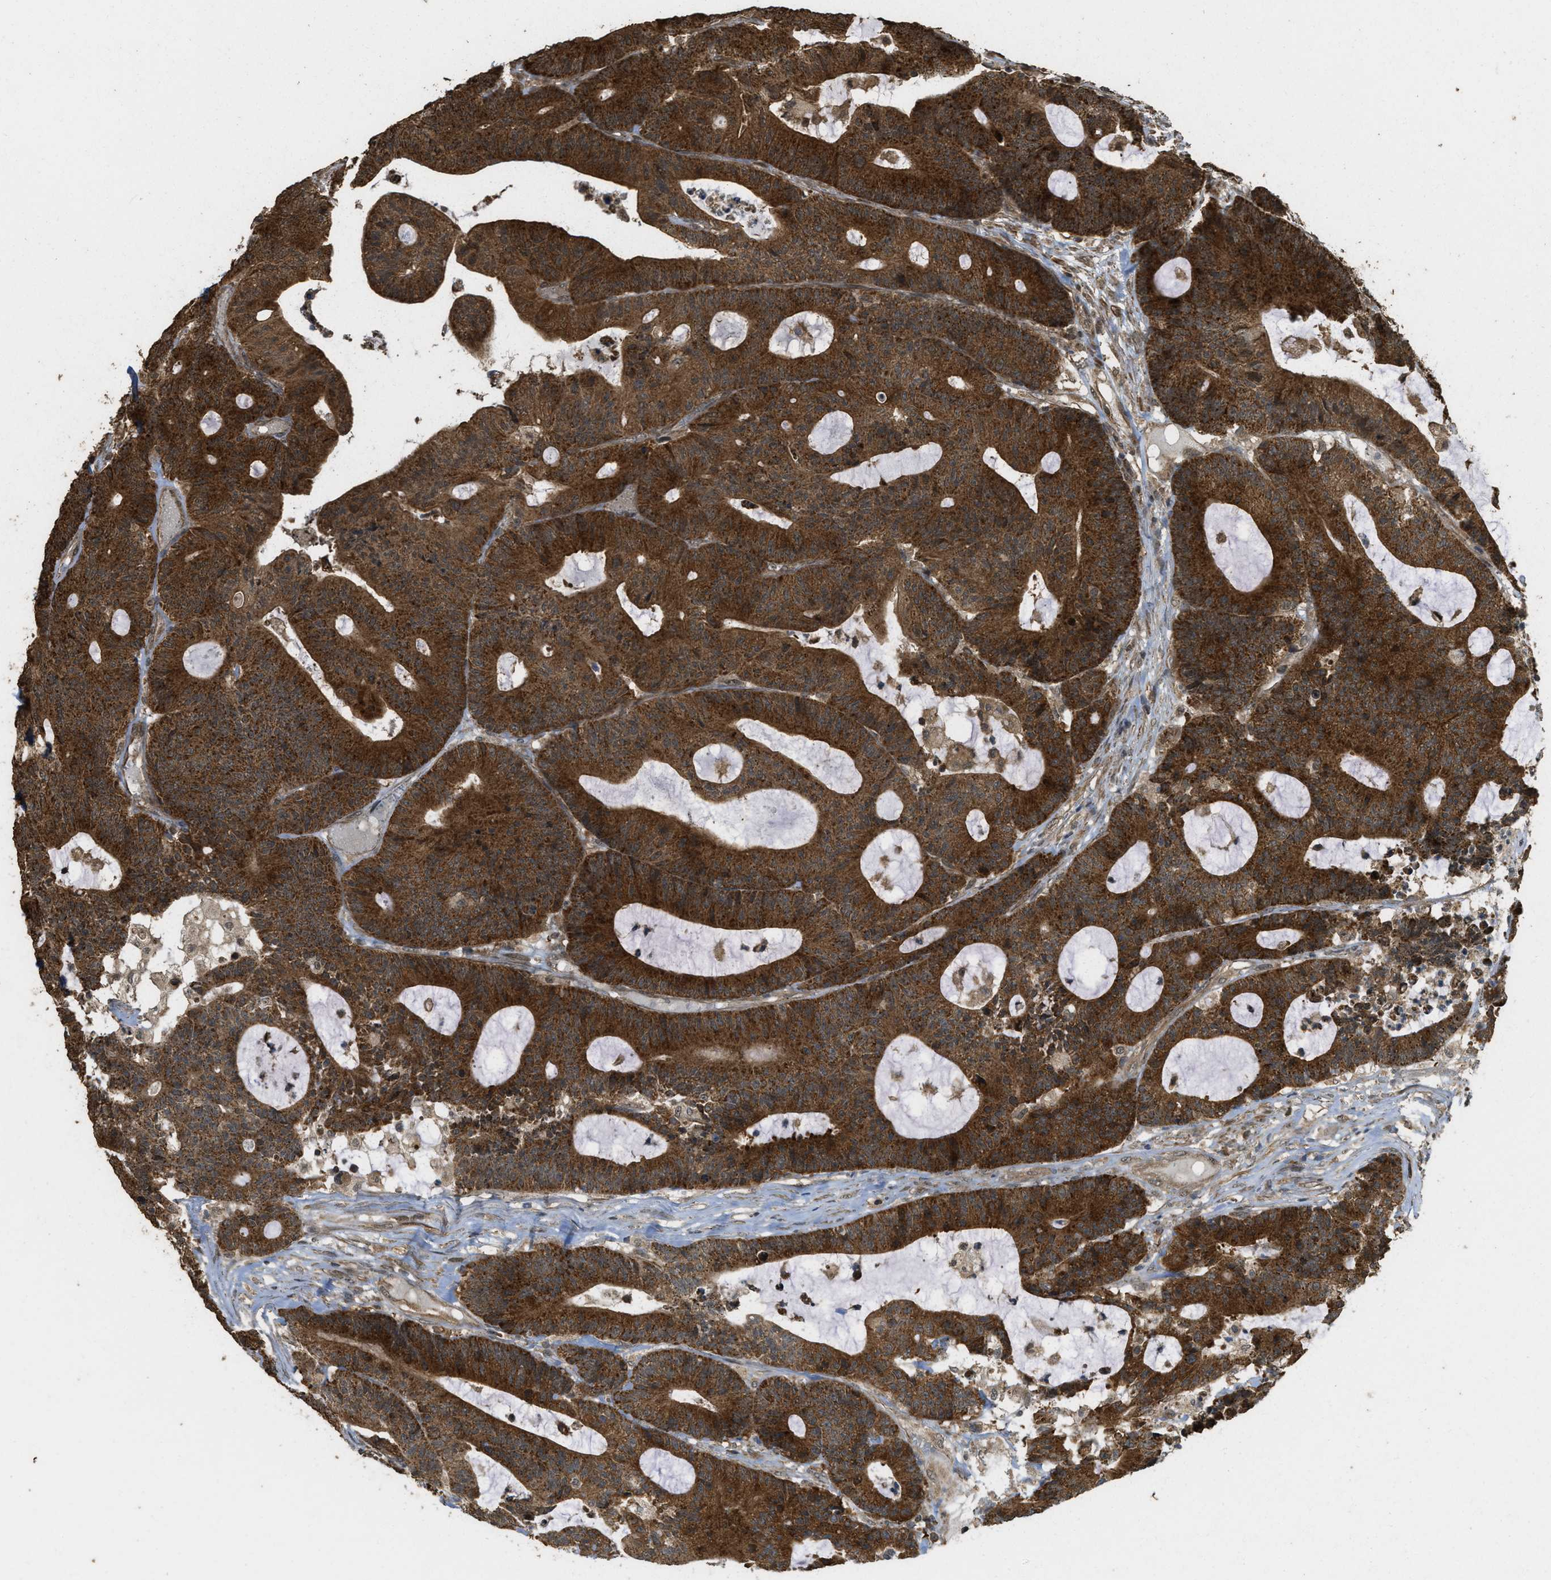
{"staining": {"intensity": "strong", "quantity": ">75%", "location": "cytoplasmic/membranous"}, "tissue": "colorectal cancer", "cell_type": "Tumor cells", "image_type": "cancer", "snomed": [{"axis": "morphology", "description": "Adenocarcinoma, NOS"}, {"axis": "topography", "description": "Colon"}], "caption": "Immunohistochemistry (DAB) staining of human adenocarcinoma (colorectal) demonstrates strong cytoplasmic/membranous protein expression in approximately >75% of tumor cells.", "gene": "CTPS1", "patient": {"sex": "female", "age": 84}}